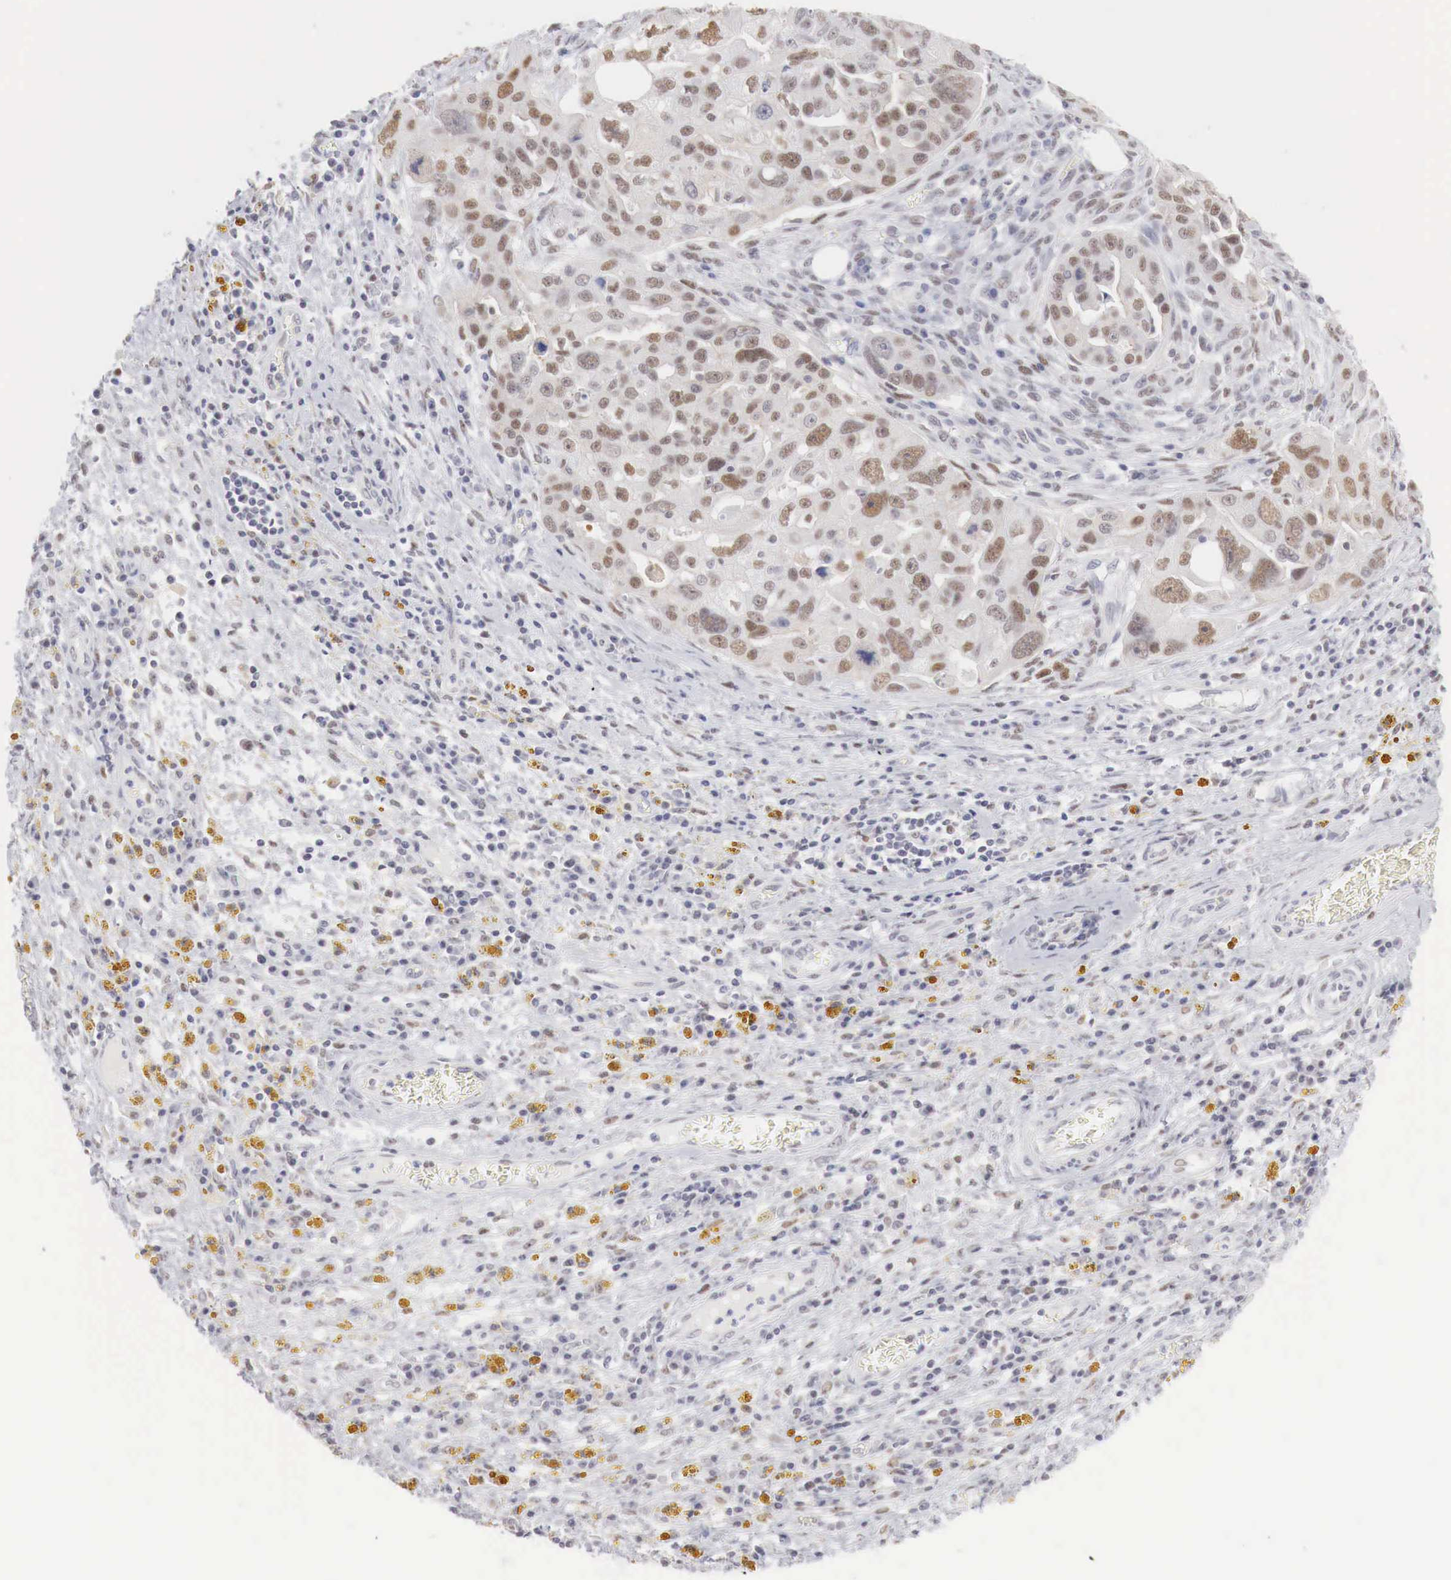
{"staining": {"intensity": "moderate", "quantity": ">75%", "location": "nuclear"}, "tissue": "ovarian cancer", "cell_type": "Tumor cells", "image_type": "cancer", "snomed": [{"axis": "morphology", "description": "Carcinoma, endometroid"}, {"axis": "topography", "description": "Ovary"}], "caption": "Human ovarian endometroid carcinoma stained with a brown dye exhibits moderate nuclear positive expression in about >75% of tumor cells.", "gene": "FOXP2", "patient": {"sex": "female", "age": 75}}